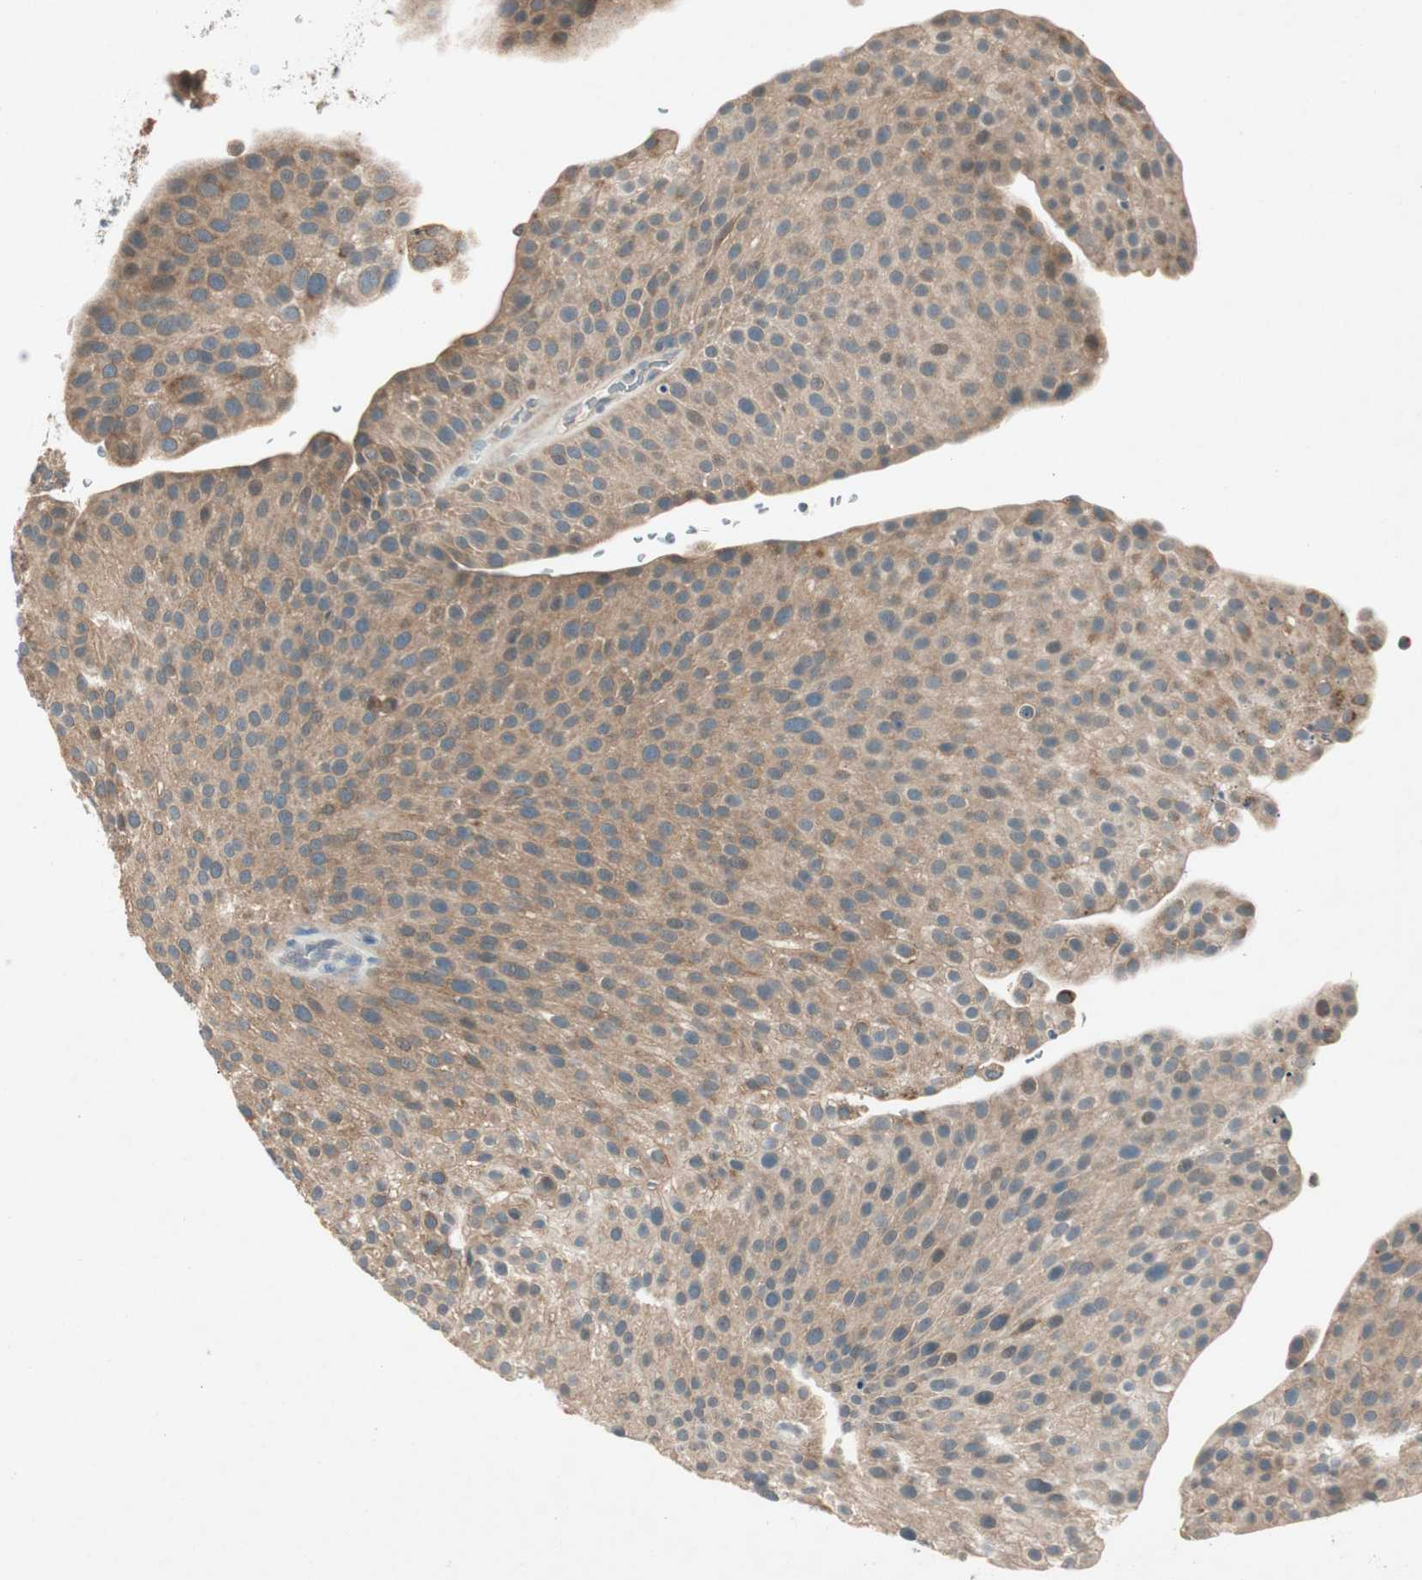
{"staining": {"intensity": "moderate", "quantity": ">75%", "location": "cytoplasmic/membranous"}, "tissue": "urothelial cancer", "cell_type": "Tumor cells", "image_type": "cancer", "snomed": [{"axis": "morphology", "description": "Urothelial carcinoma, Low grade"}, {"axis": "topography", "description": "Smooth muscle"}, {"axis": "topography", "description": "Urinary bladder"}], "caption": "Tumor cells display moderate cytoplasmic/membranous staining in approximately >75% of cells in urothelial cancer. Nuclei are stained in blue.", "gene": "NCLN", "patient": {"sex": "male", "age": 60}}